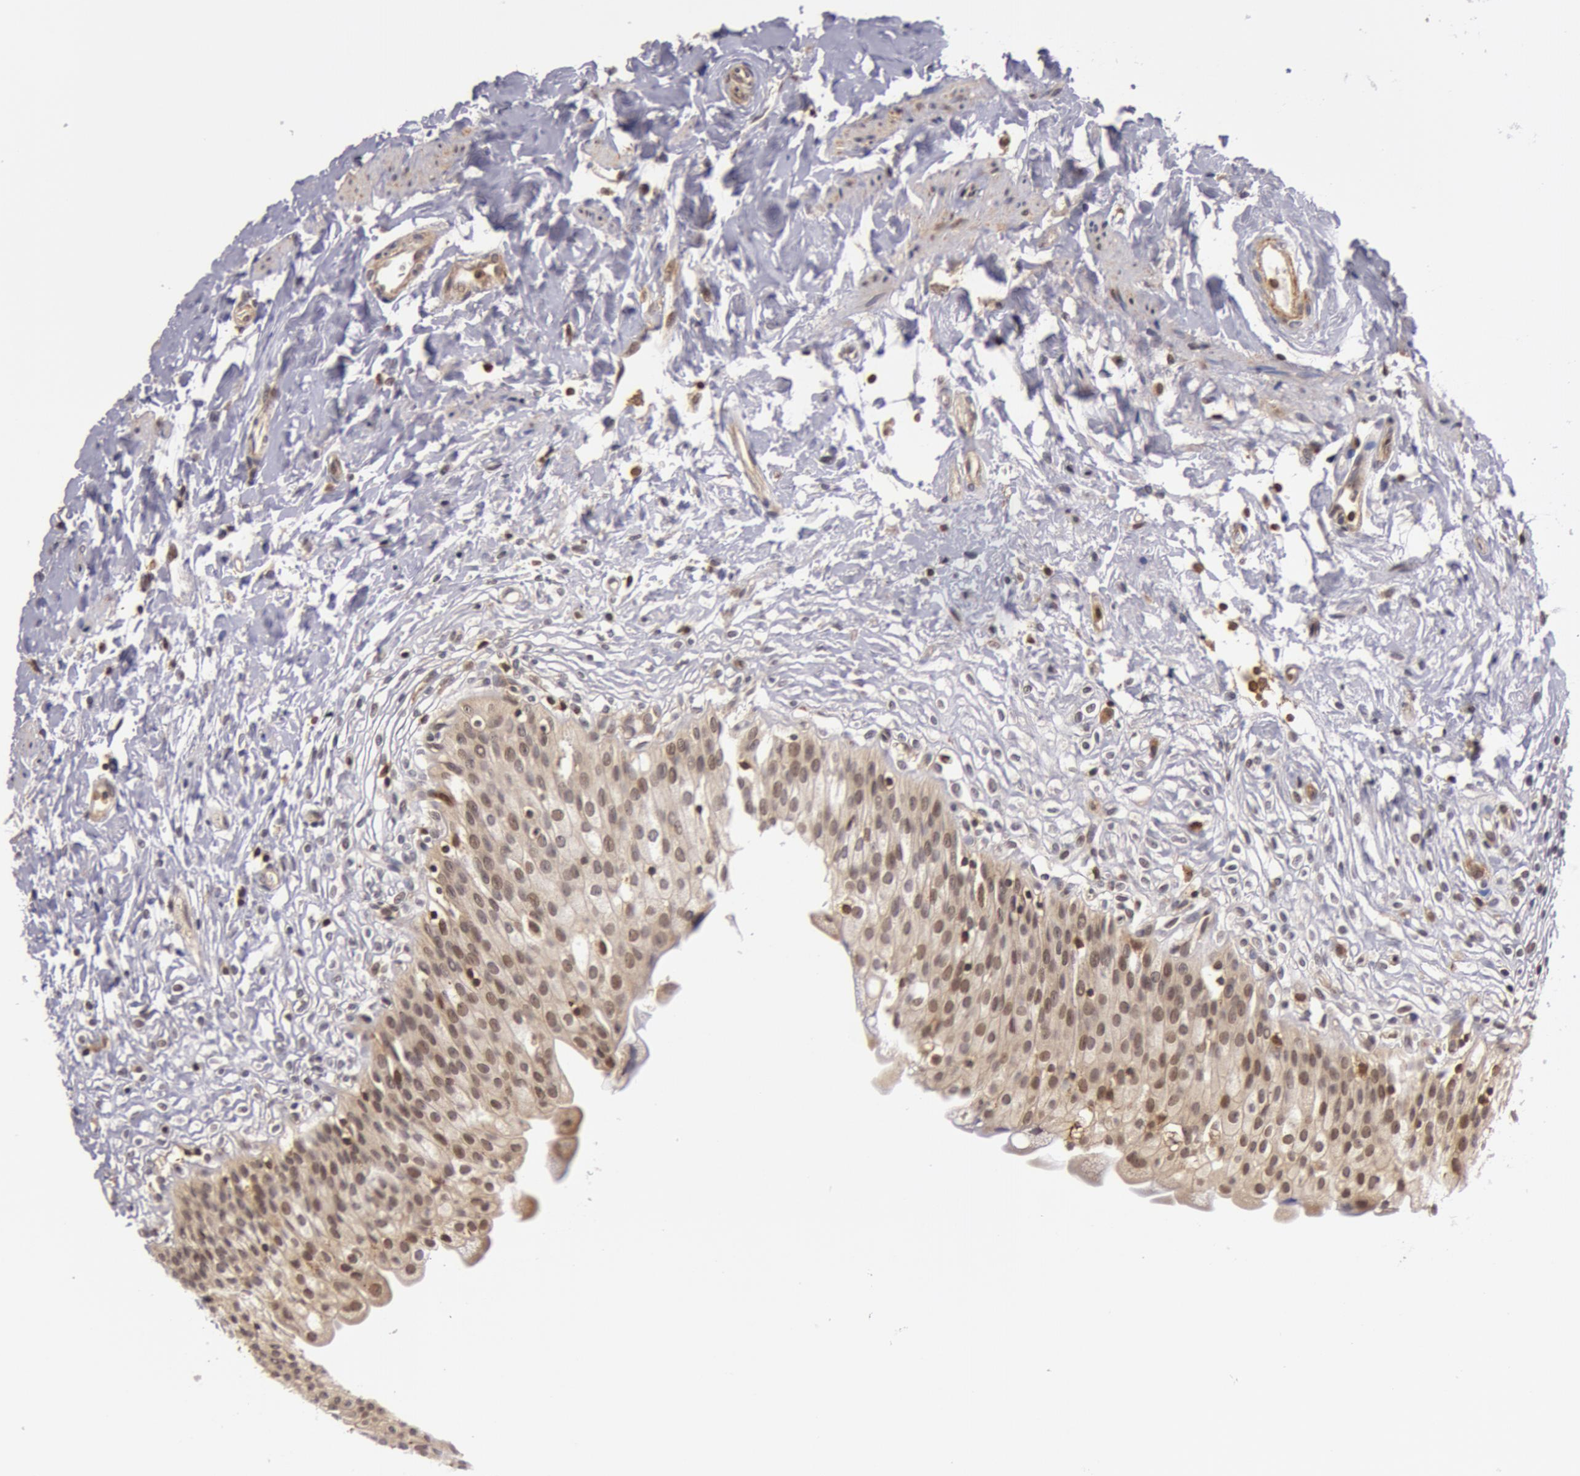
{"staining": {"intensity": "weak", "quantity": "25%-75%", "location": "nuclear"}, "tissue": "urinary bladder", "cell_type": "Urothelial cells", "image_type": "normal", "snomed": [{"axis": "morphology", "description": "Normal tissue, NOS"}, {"axis": "topography", "description": "Urinary bladder"}], "caption": "A photomicrograph of urinary bladder stained for a protein demonstrates weak nuclear brown staining in urothelial cells. The protein is shown in brown color, while the nuclei are stained blue.", "gene": "ZNF350", "patient": {"sex": "female", "age": 80}}